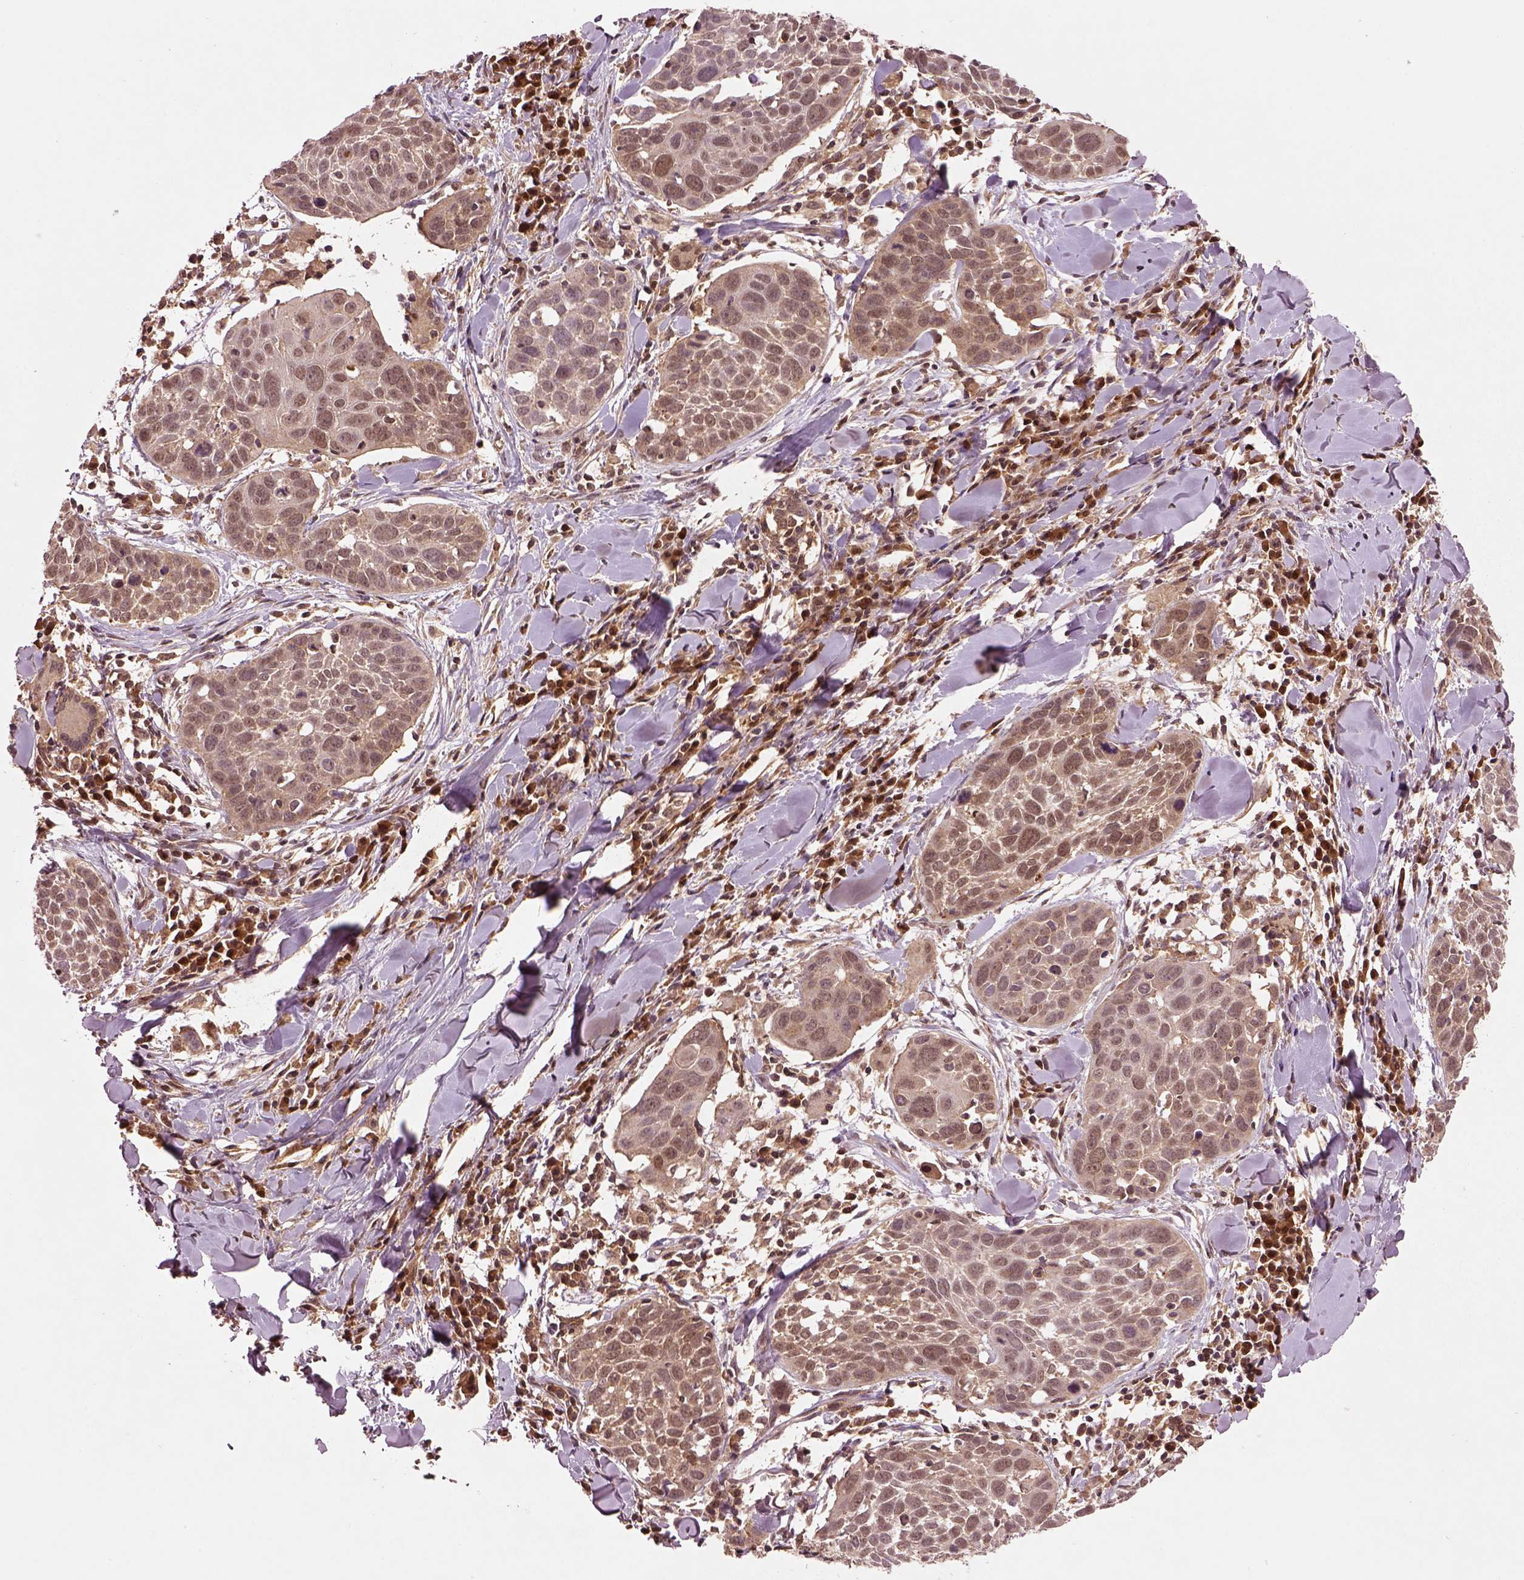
{"staining": {"intensity": "weak", "quantity": "25%-75%", "location": "cytoplasmic/membranous"}, "tissue": "lung cancer", "cell_type": "Tumor cells", "image_type": "cancer", "snomed": [{"axis": "morphology", "description": "Squamous cell carcinoma, NOS"}, {"axis": "topography", "description": "Lung"}], "caption": "The histopathology image exhibits staining of lung squamous cell carcinoma, revealing weak cytoplasmic/membranous protein staining (brown color) within tumor cells. (DAB (3,3'-diaminobenzidine) IHC with brightfield microscopy, high magnification).", "gene": "MDP1", "patient": {"sex": "male", "age": 57}}